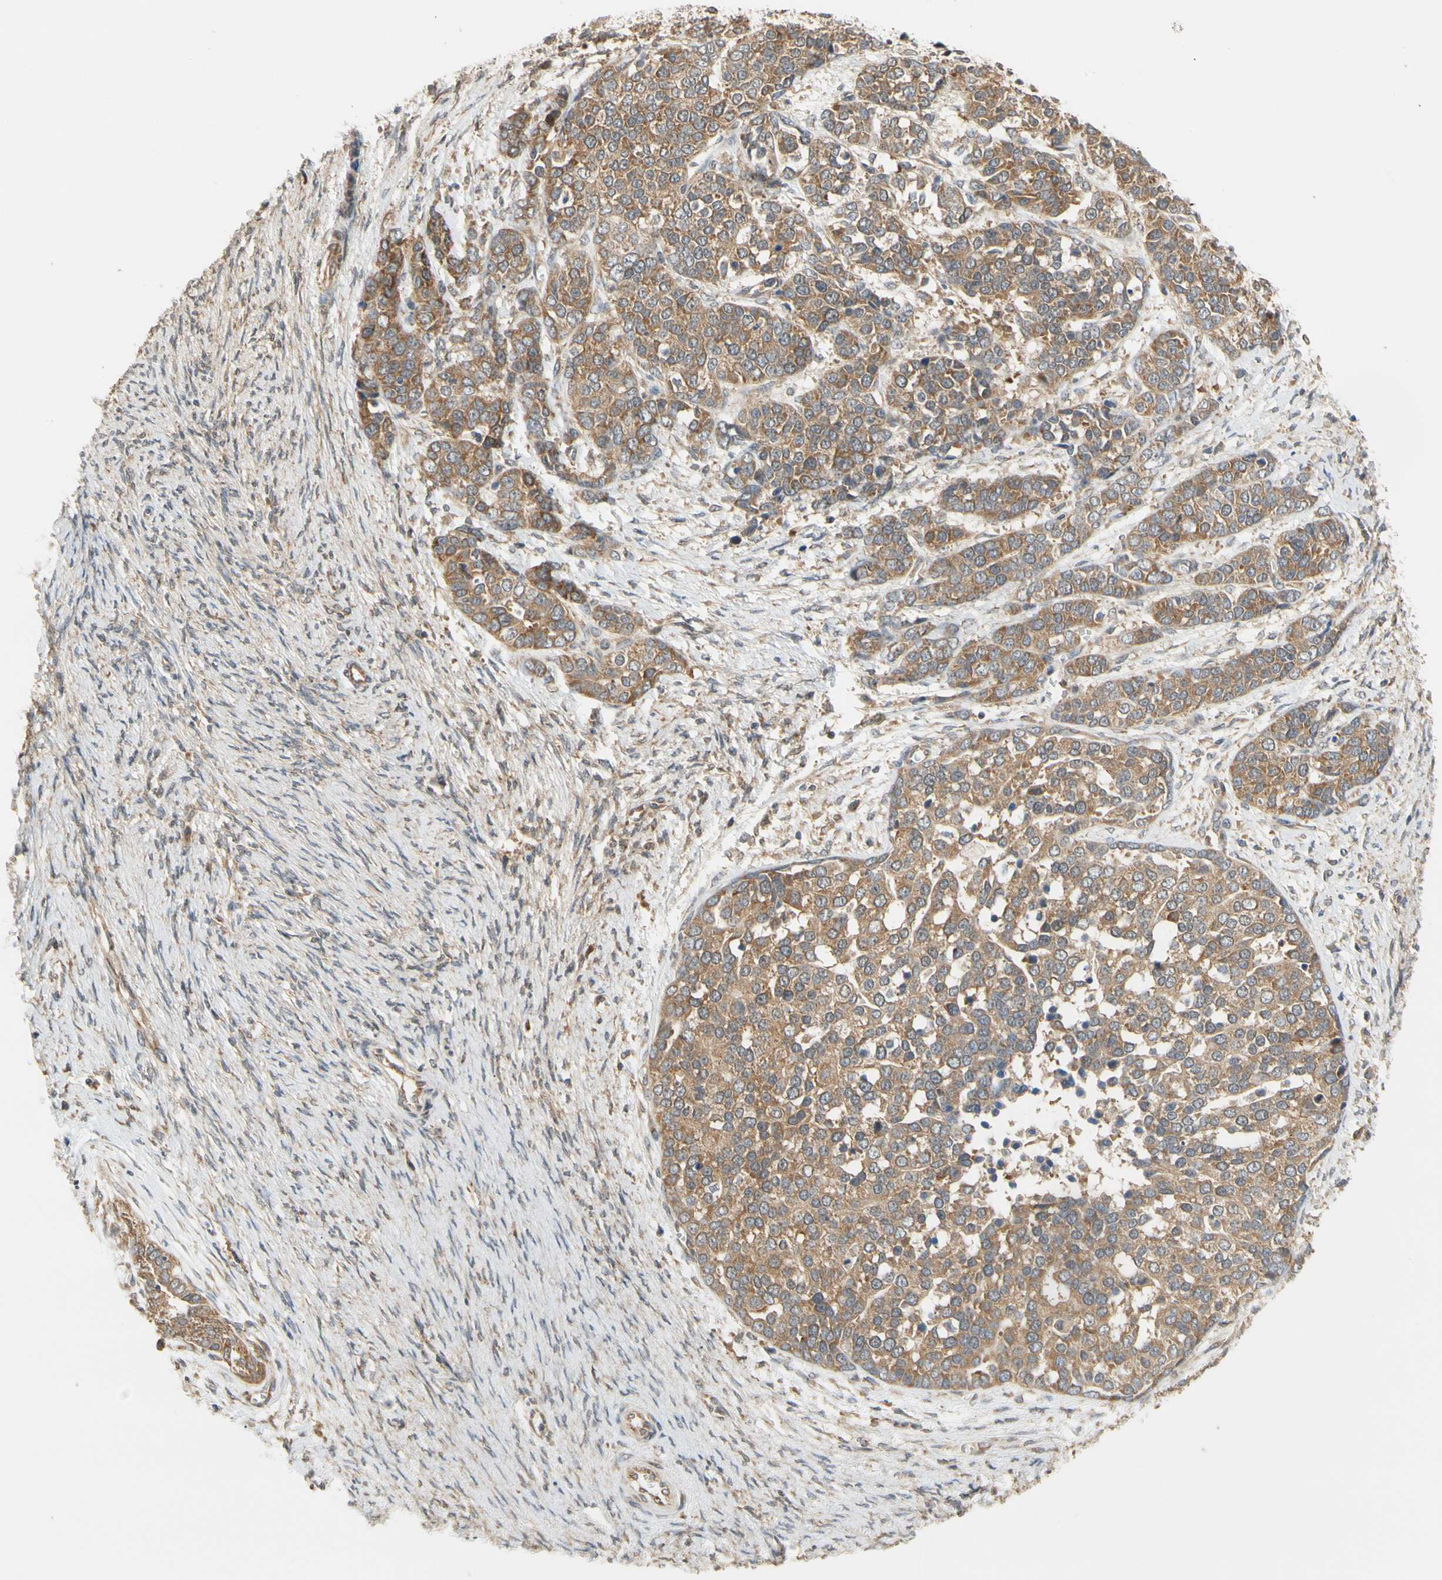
{"staining": {"intensity": "moderate", "quantity": ">75%", "location": "cytoplasmic/membranous"}, "tissue": "ovarian cancer", "cell_type": "Tumor cells", "image_type": "cancer", "snomed": [{"axis": "morphology", "description": "Cystadenocarcinoma, serous, NOS"}, {"axis": "topography", "description": "Ovary"}], "caption": "DAB immunohistochemical staining of serous cystadenocarcinoma (ovarian) demonstrates moderate cytoplasmic/membranous protein expression in about >75% of tumor cells.", "gene": "ANKHD1", "patient": {"sex": "female", "age": 44}}